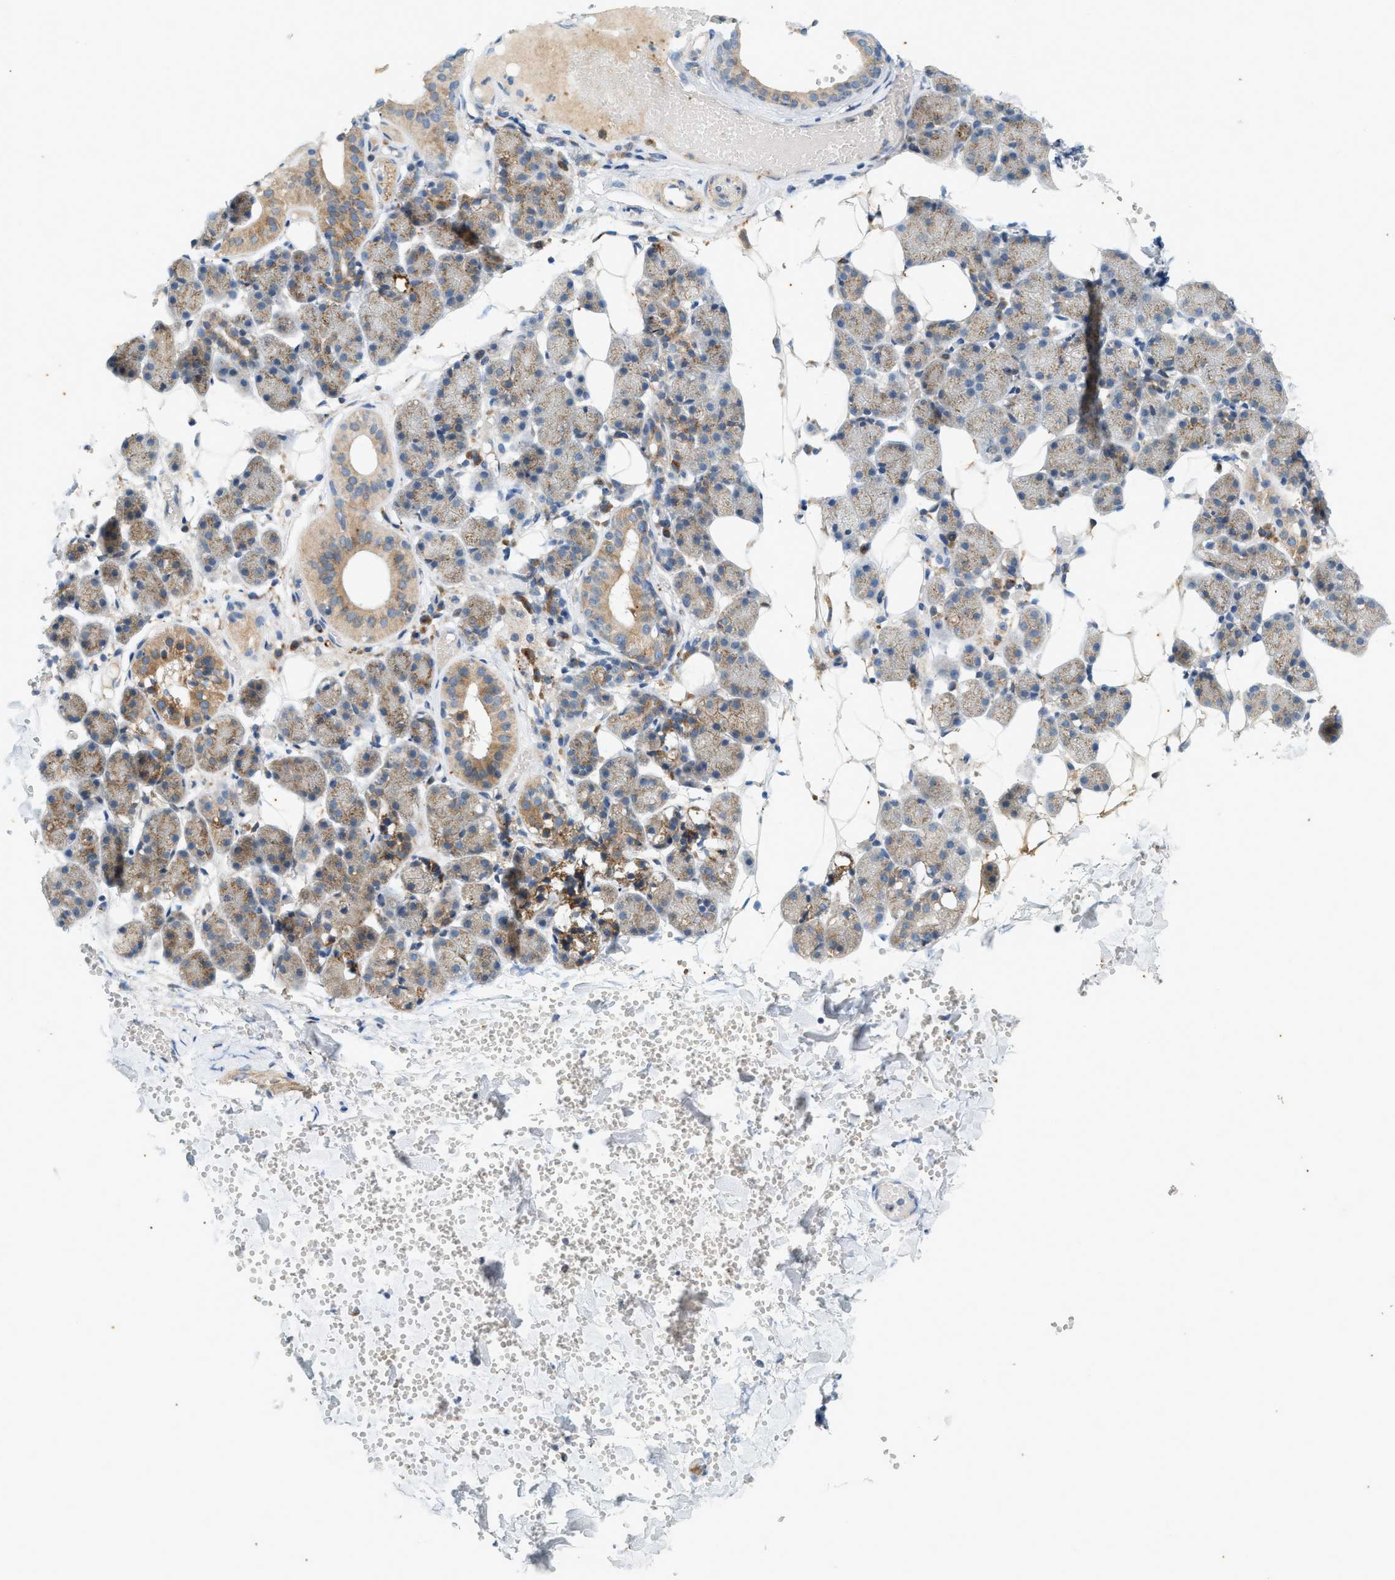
{"staining": {"intensity": "weak", "quantity": "25%-75%", "location": "cytoplasmic/membranous"}, "tissue": "salivary gland", "cell_type": "Glandular cells", "image_type": "normal", "snomed": [{"axis": "morphology", "description": "Normal tissue, NOS"}, {"axis": "topography", "description": "Salivary gland"}], "caption": "High-magnification brightfield microscopy of benign salivary gland stained with DAB (brown) and counterstained with hematoxylin (blue). glandular cells exhibit weak cytoplasmic/membranous expression is seen in about25%-75% of cells.", "gene": "CHPF2", "patient": {"sex": "female", "age": 33}}